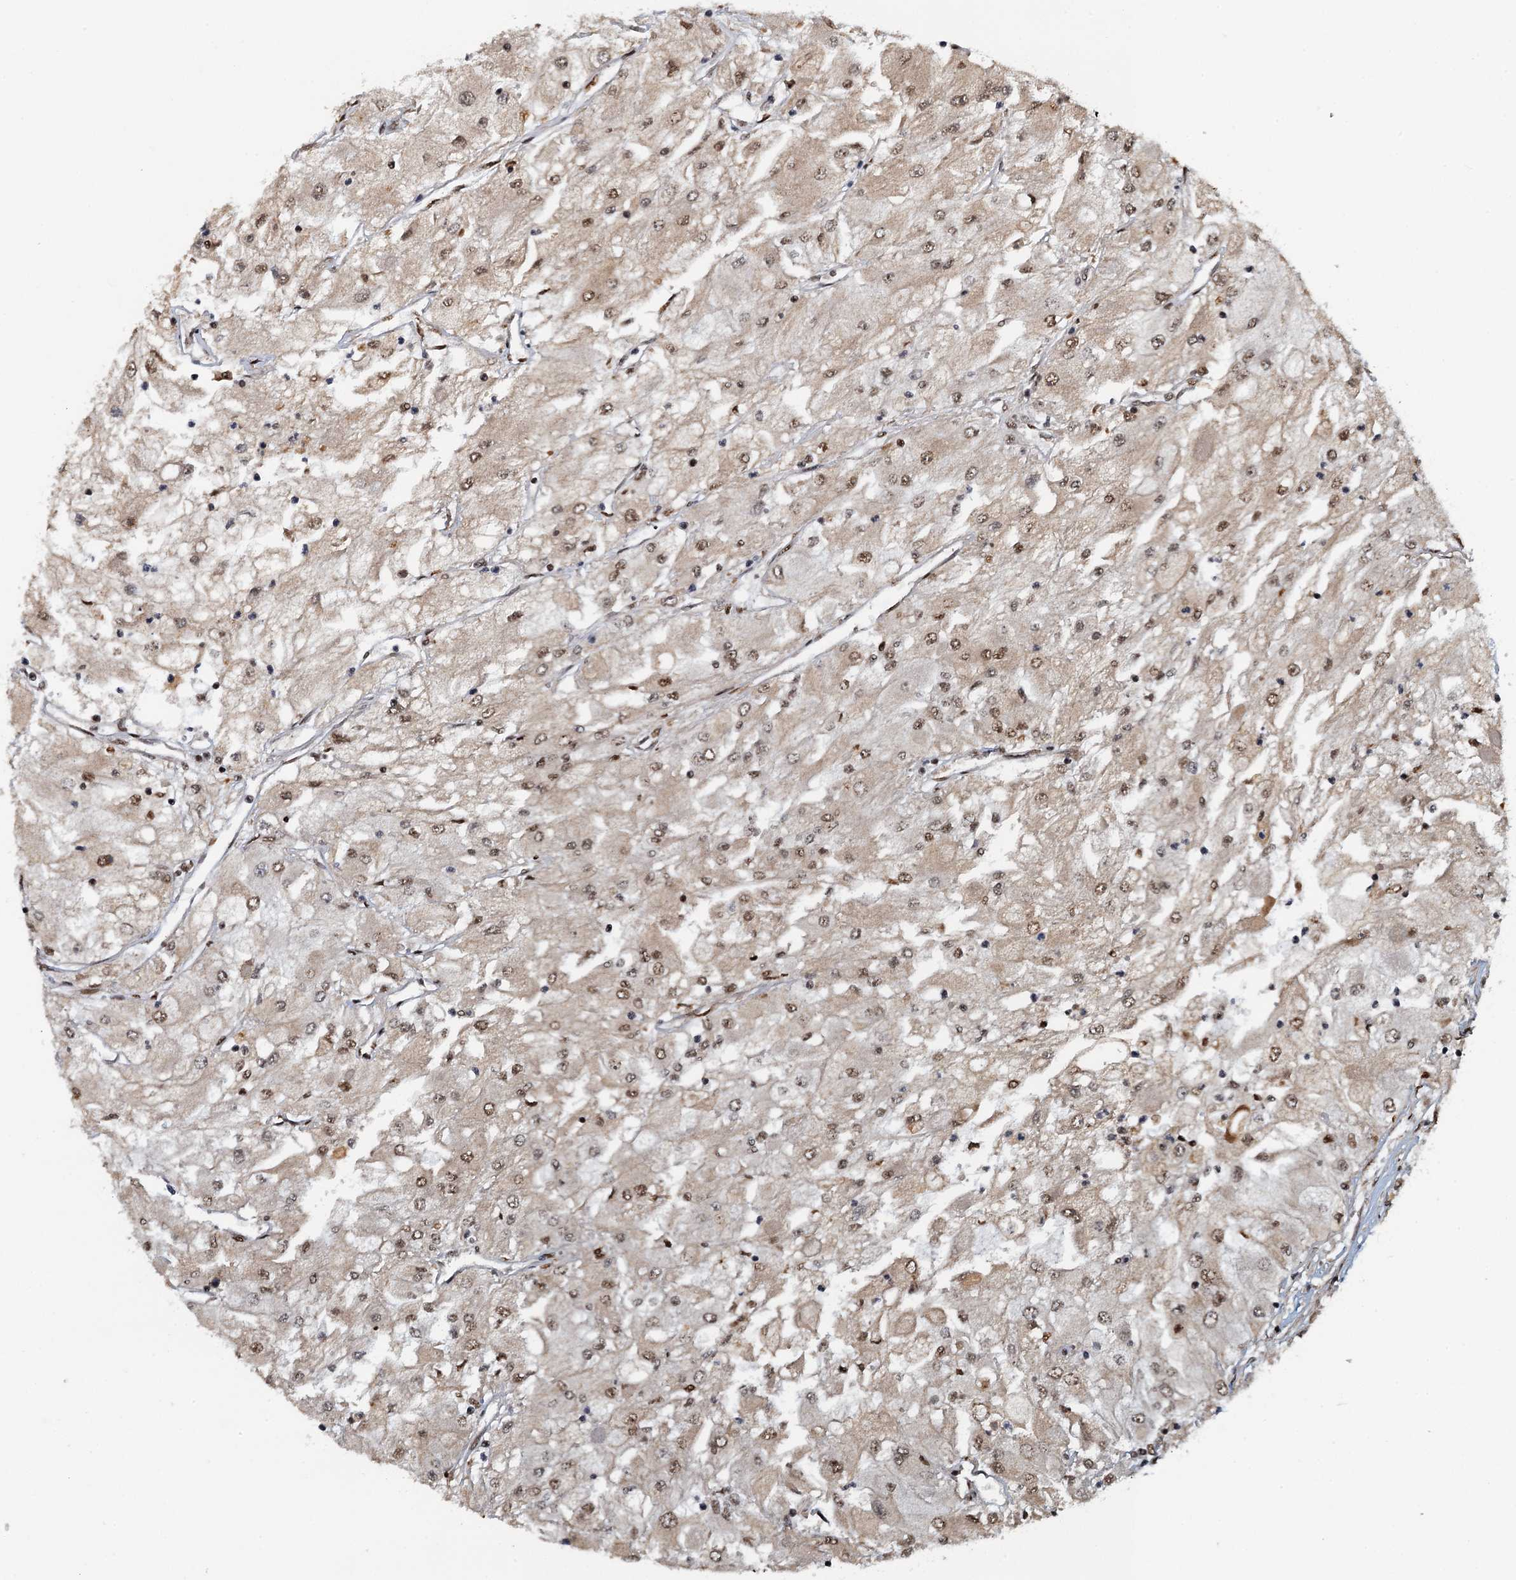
{"staining": {"intensity": "moderate", "quantity": ">75%", "location": "nuclear"}, "tissue": "renal cancer", "cell_type": "Tumor cells", "image_type": "cancer", "snomed": [{"axis": "morphology", "description": "Adenocarcinoma, NOS"}, {"axis": "topography", "description": "Kidney"}], "caption": "High-magnification brightfield microscopy of adenocarcinoma (renal) stained with DAB (brown) and counterstained with hematoxylin (blue). tumor cells exhibit moderate nuclear staining is identified in approximately>75% of cells.", "gene": "ZC3H18", "patient": {"sex": "male", "age": 80}}